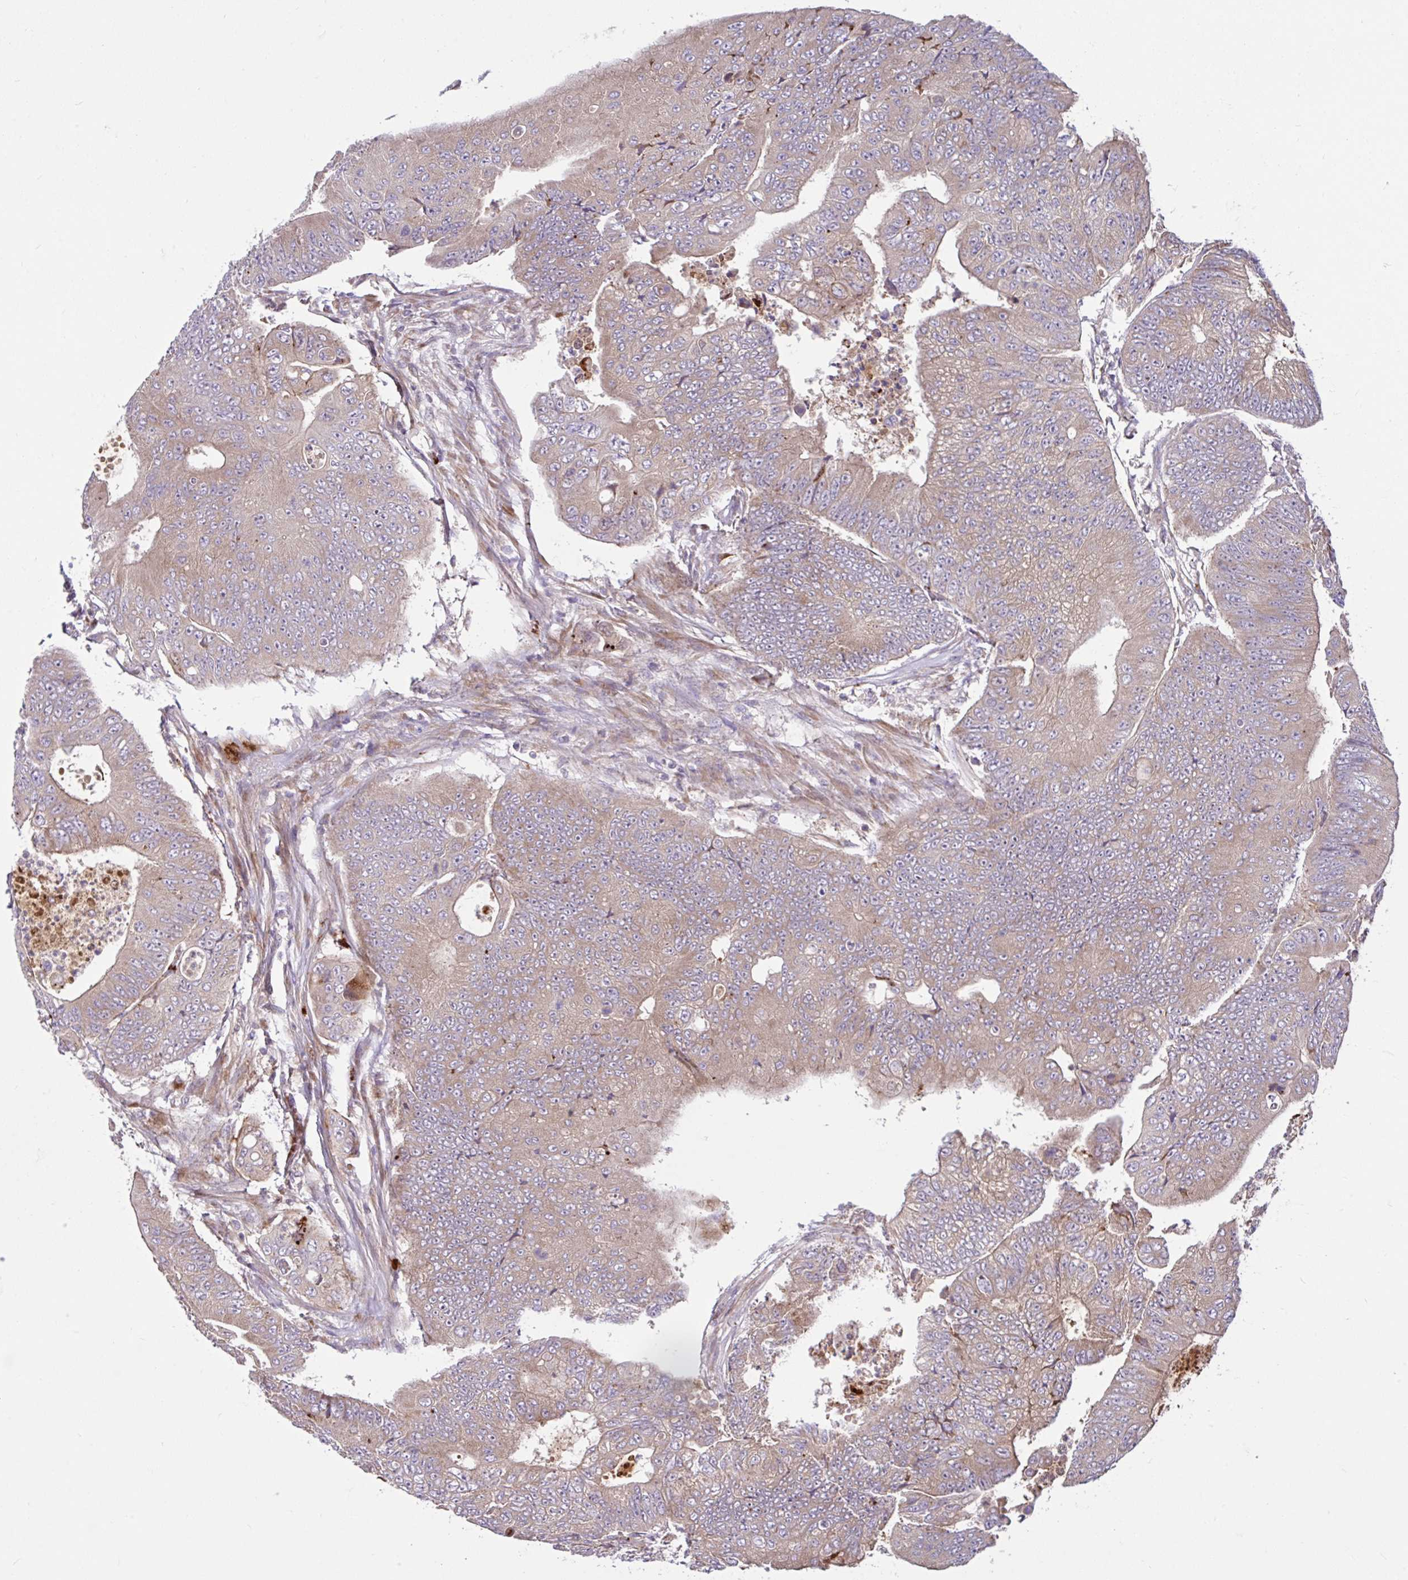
{"staining": {"intensity": "weak", "quantity": "25%-75%", "location": "cytoplasmic/membranous"}, "tissue": "colorectal cancer", "cell_type": "Tumor cells", "image_type": "cancer", "snomed": [{"axis": "morphology", "description": "Adenocarcinoma, NOS"}, {"axis": "topography", "description": "Colon"}], "caption": "The histopathology image displays staining of colorectal cancer (adenocarcinoma), revealing weak cytoplasmic/membranous protein positivity (brown color) within tumor cells.", "gene": "NTPCR", "patient": {"sex": "female", "age": 48}}